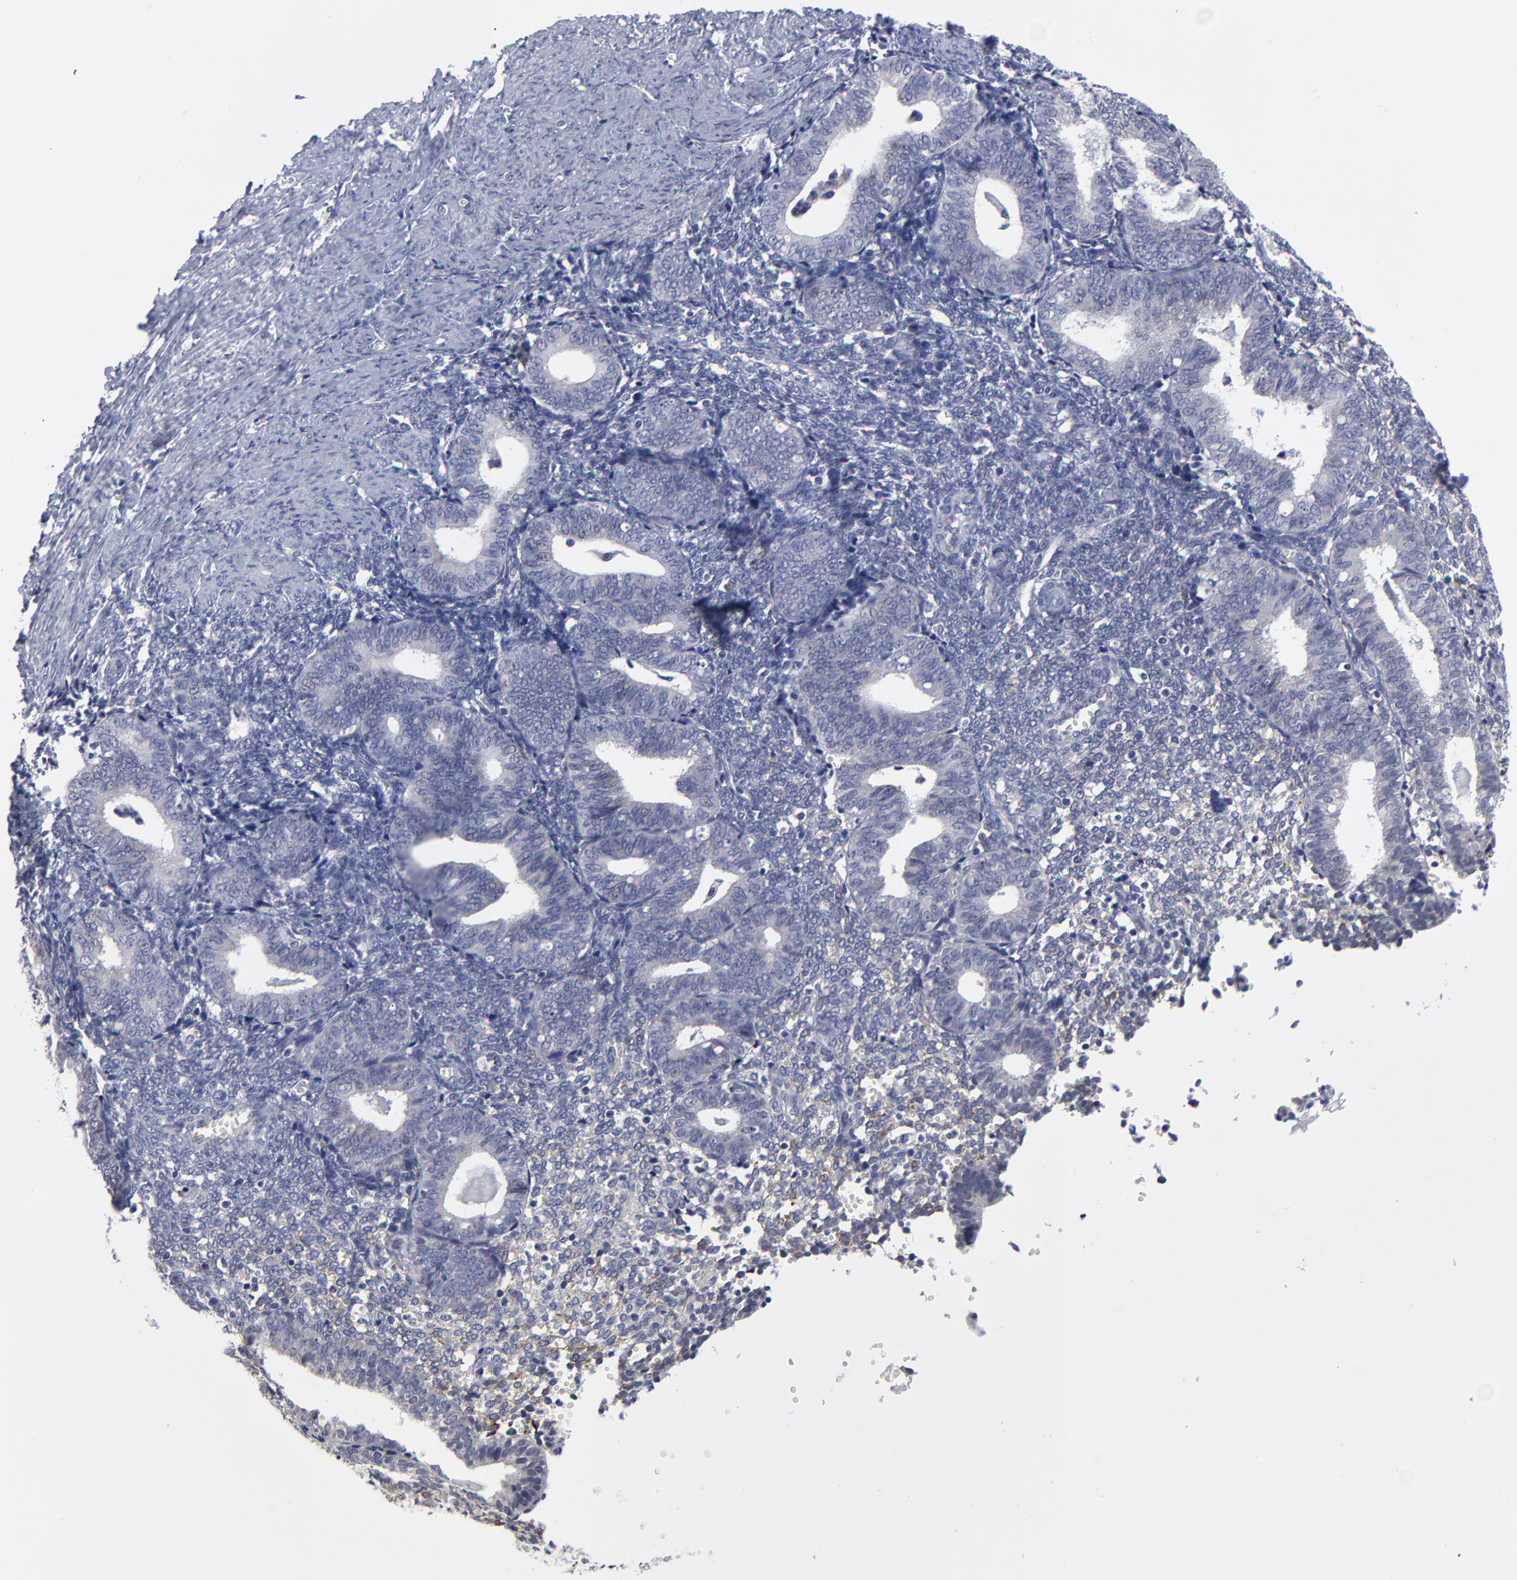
{"staining": {"intensity": "negative", "quantity": "none", "location": "none"}, "tissue": "endometrium", "cell_type": "Cells in endometrial stroma", "image_type": "normal", "snomed": [{"axis": "morphology", "description": "Normal tissue, NOS"}, {"axis": "topography", "description": "Endometrium"}], "caption": "This is an immunohistochemistry (IHC) histopathology image of unremarkable human endometrium. There is no expression in cells in endometrial stroma.", "gene": "MAGEA10", "patient": {"sex": "female", "age": 61}}